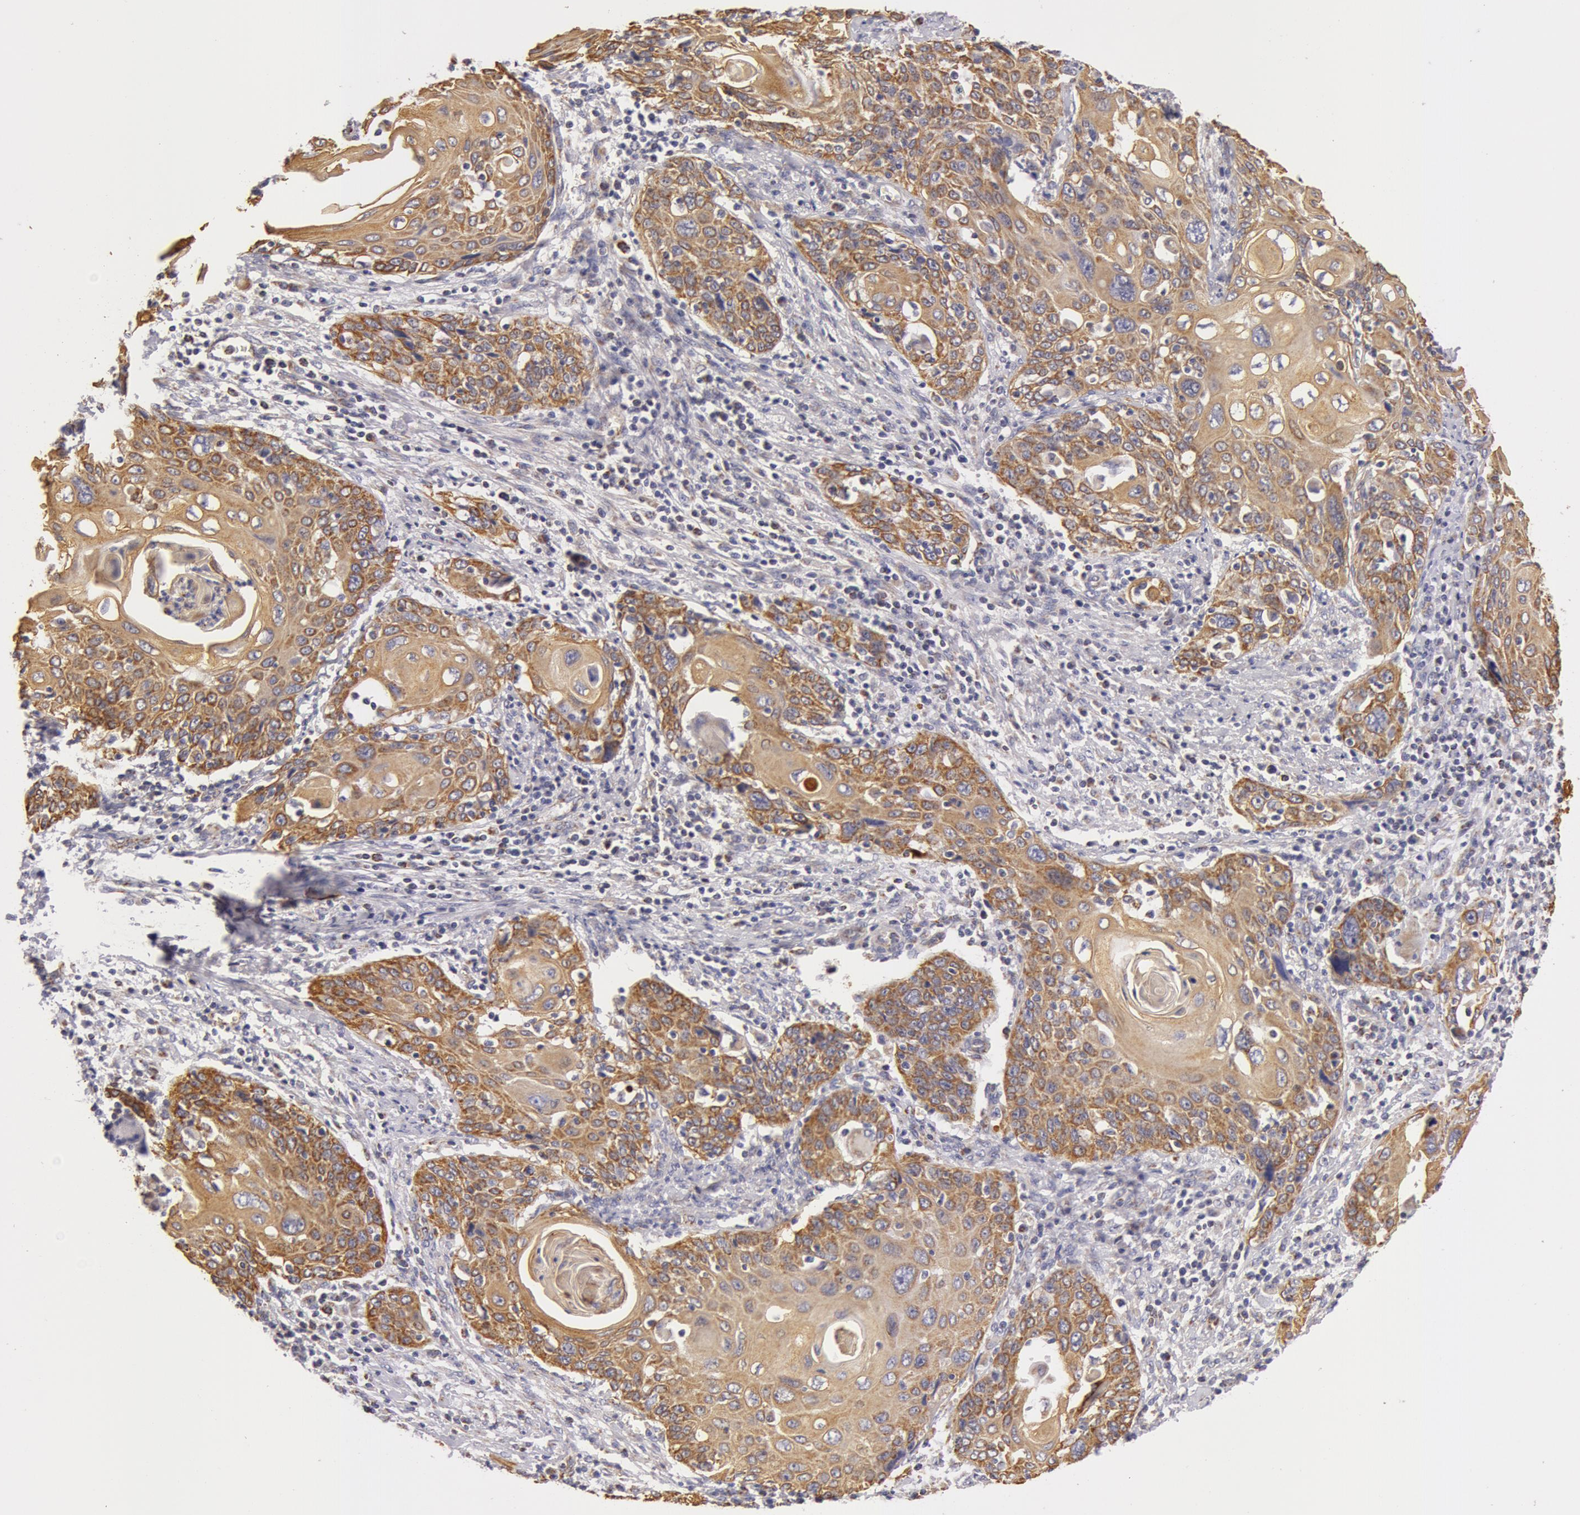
{"staining": {"intensity": "moderate", "quantity": ">75%", "location": "cytoplasmic/membranous"}, "tissue": "cervical cancer", "cell_type": "Tumor cells", "image_type": "cancer", "snomed": [{"axis": "morphology", "description": "Squamous cell carcinoma, NOS"}, {"axis": "topography", "description": "Cervix"}], "caption": "A micrograph of cervical squamous cell carcinoma stained for a protein shows moderate cytoplasmic/membranous brown staining in tumor cells.", "gene": "KRT18", "patient": {"sex": "female", "age": 54}}